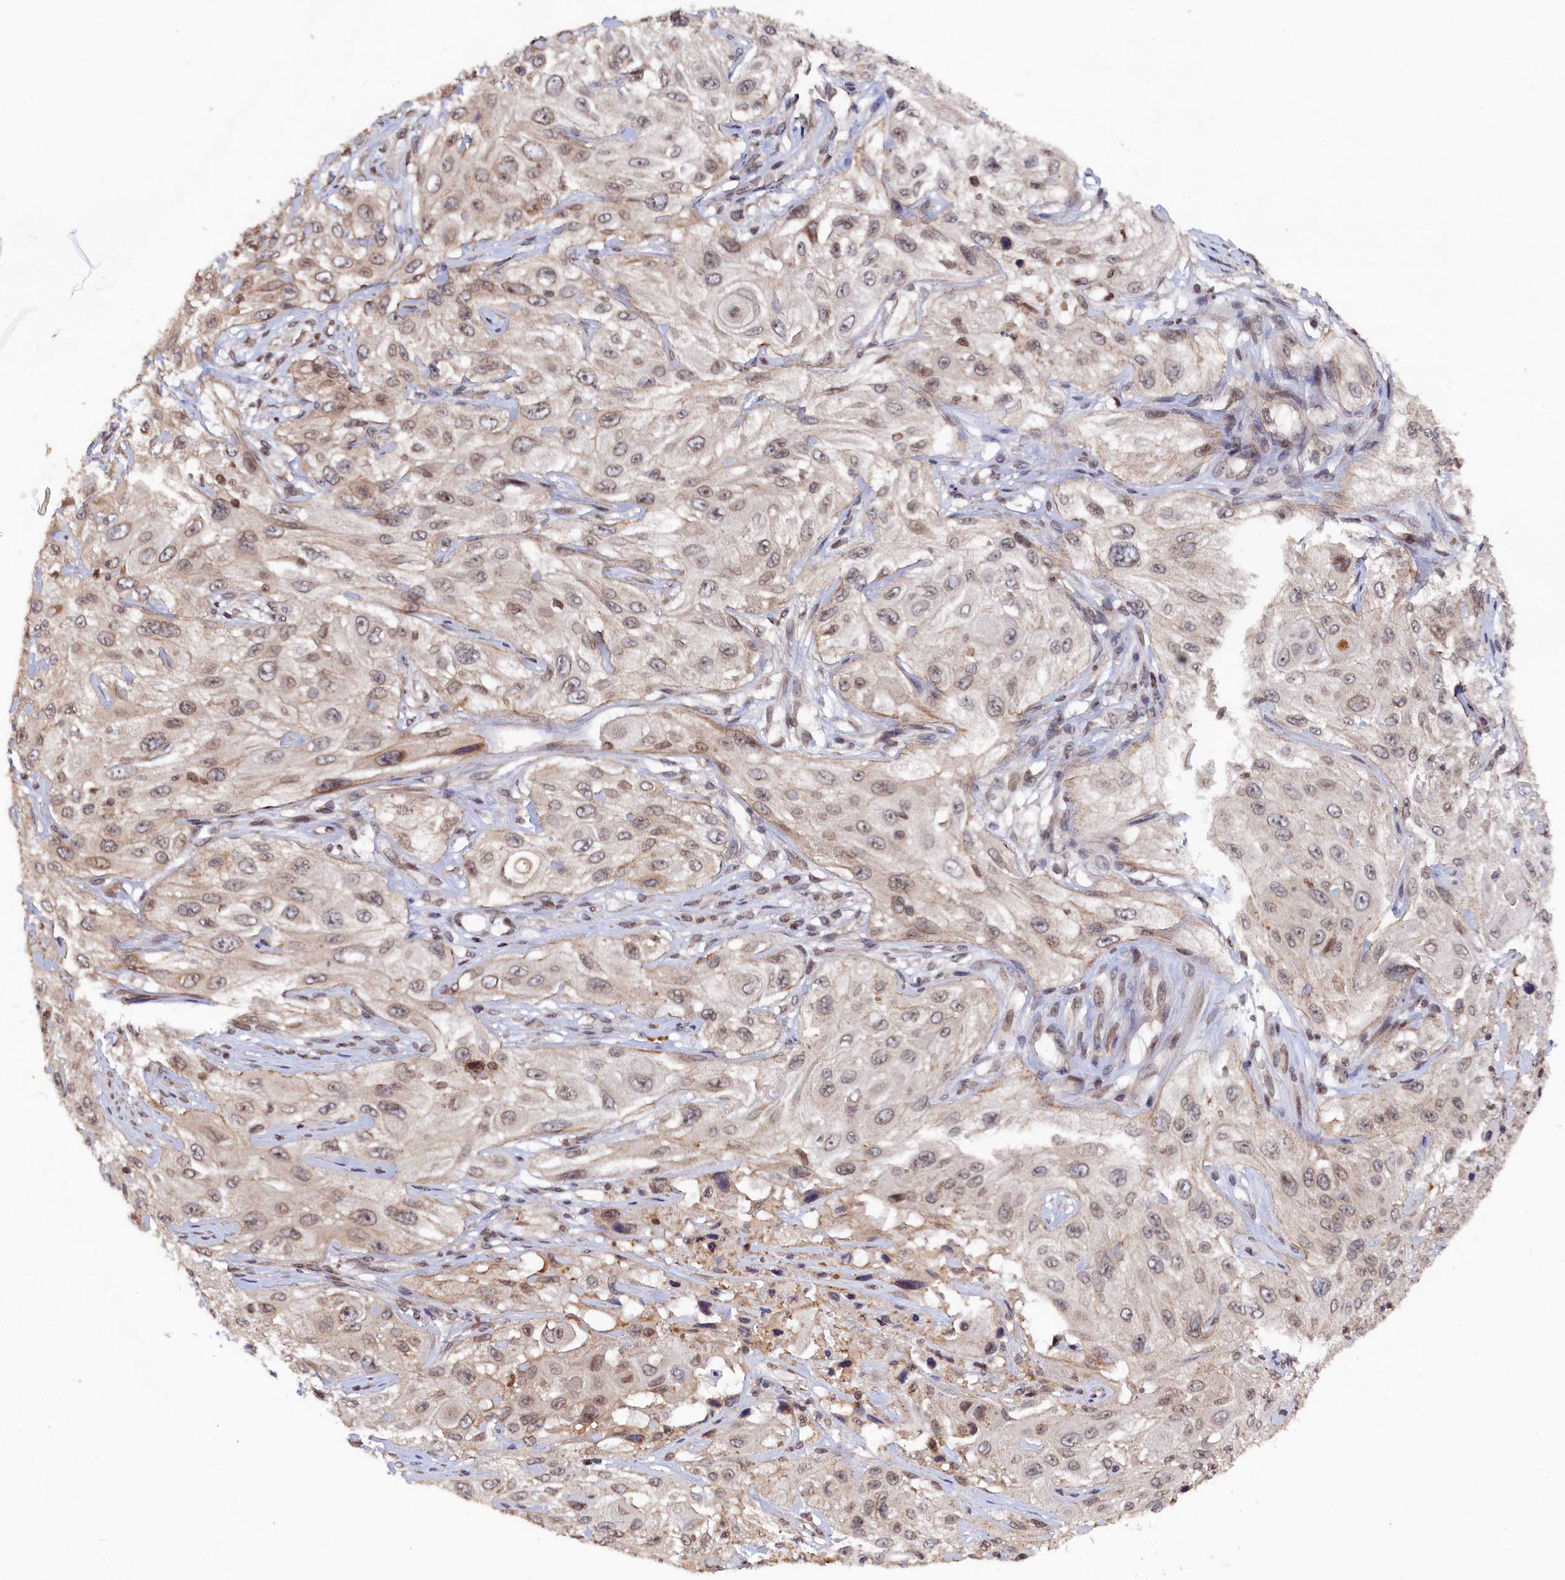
{"staining": {"intensity": "weak", "quantity": ">75%", "location": "cytoplasmic/membranous,nuclear"}, "tissue": "cervical cancer", "cell_type": "Tumor cells", "image_type": "cancer", "snomed": [{"axis": "morphology", "description": "Squamous cell carcinoma, NOS"}, {"axis": "topography", "description": "Cervix"}], "caption": "Tumor cells exhibit low levels of weak cytoplasmic/membranous and nuclear positivity in approximately >75% of cells in cervical squamous cell carcinoma.", "gene": "ANKEF1", "patient": {"sex": "female", "age": 42}}